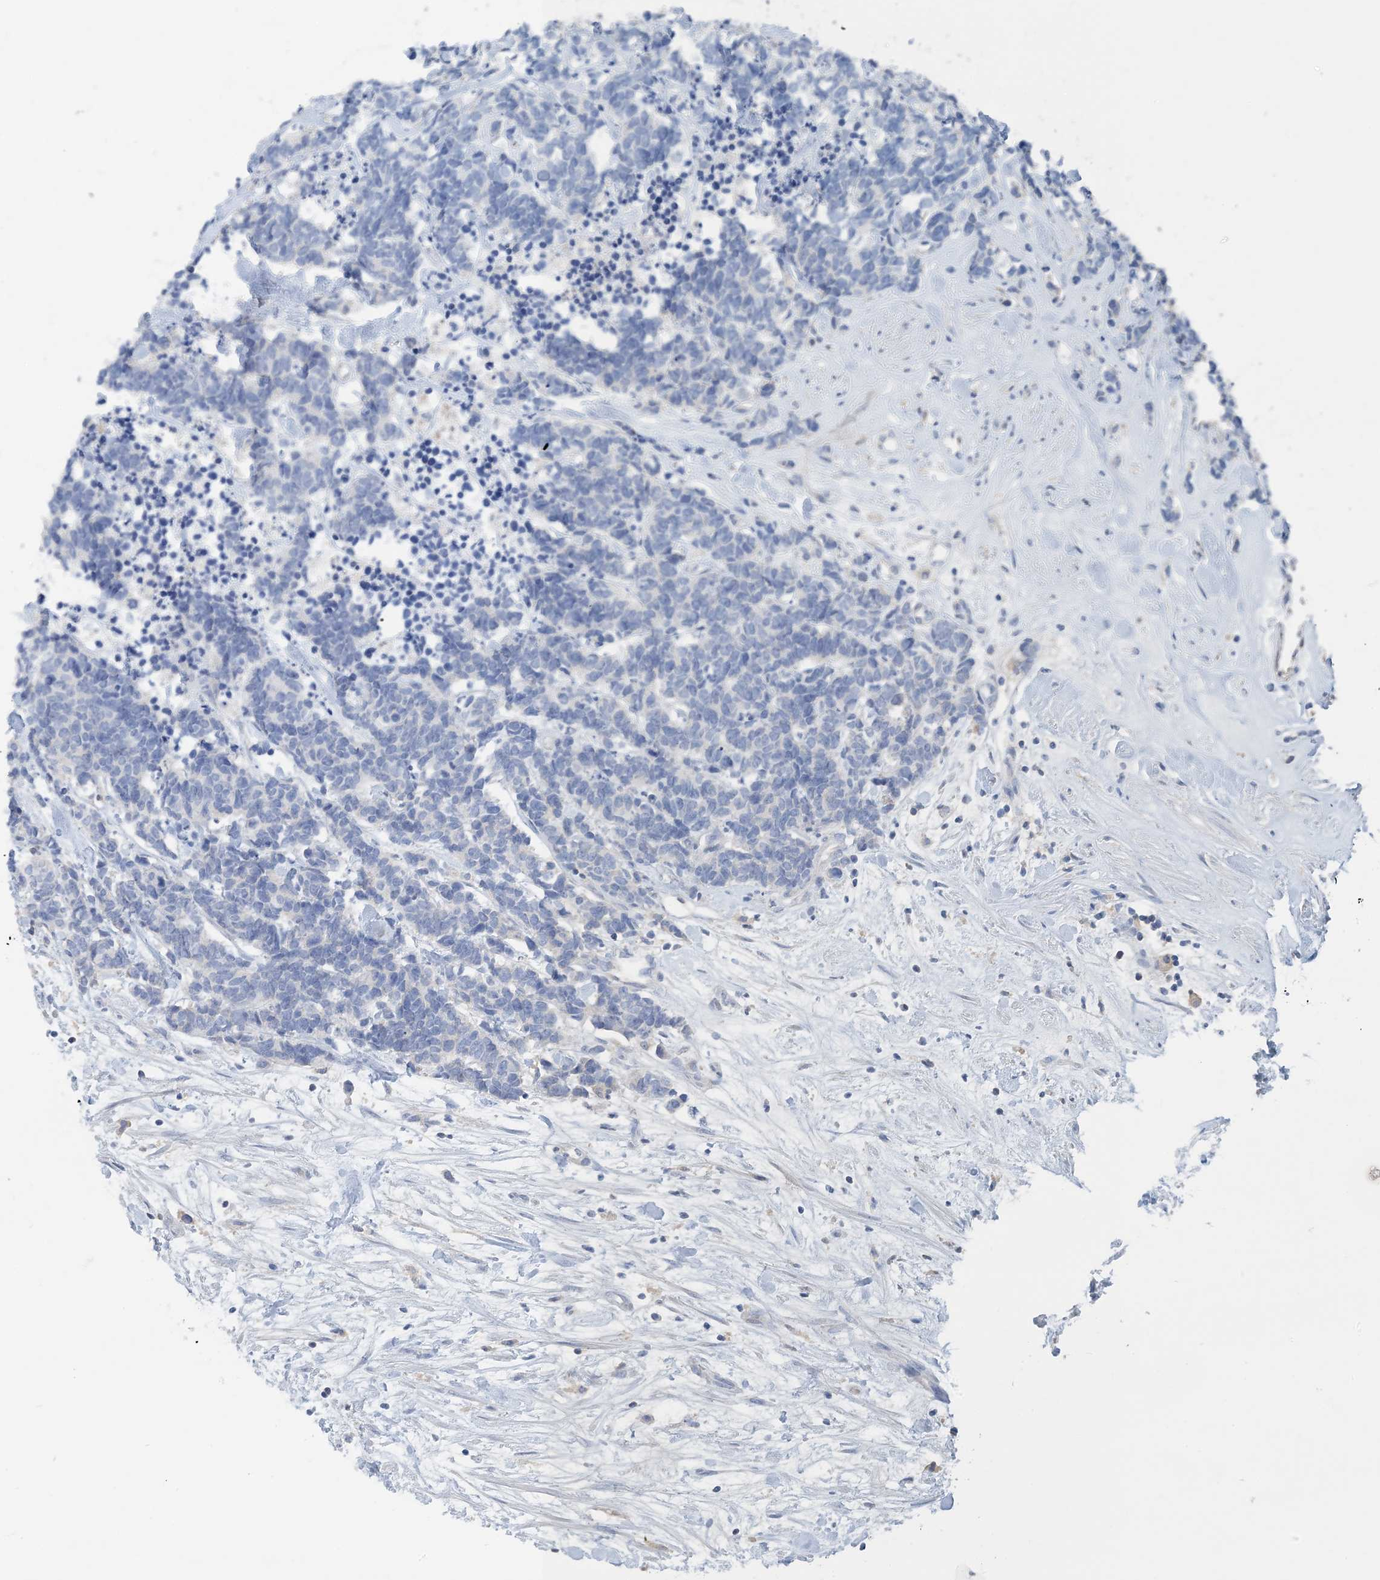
{"staining": {"intensity": "negative", "quantity": "none", "location": "none"}, "tissue": "carcinoid", "cell_type": "Tumor cells", "image_type": "cancer", "snomed": [{"axis": "morphology", "description": "Carcinoma, NOS"}, {"axis": "morphology", "description": "Carcinoid, malignant, NOS"}, {"axis": "topography", "description": "Urinary bladder"}], "caption": "Tumor cells are negative for protein expression in human carcinoid. (IHC, brightfield microscopy, high magnification).", "gene": "CTRL", "patient": {"sex": "male", "age": 57}}